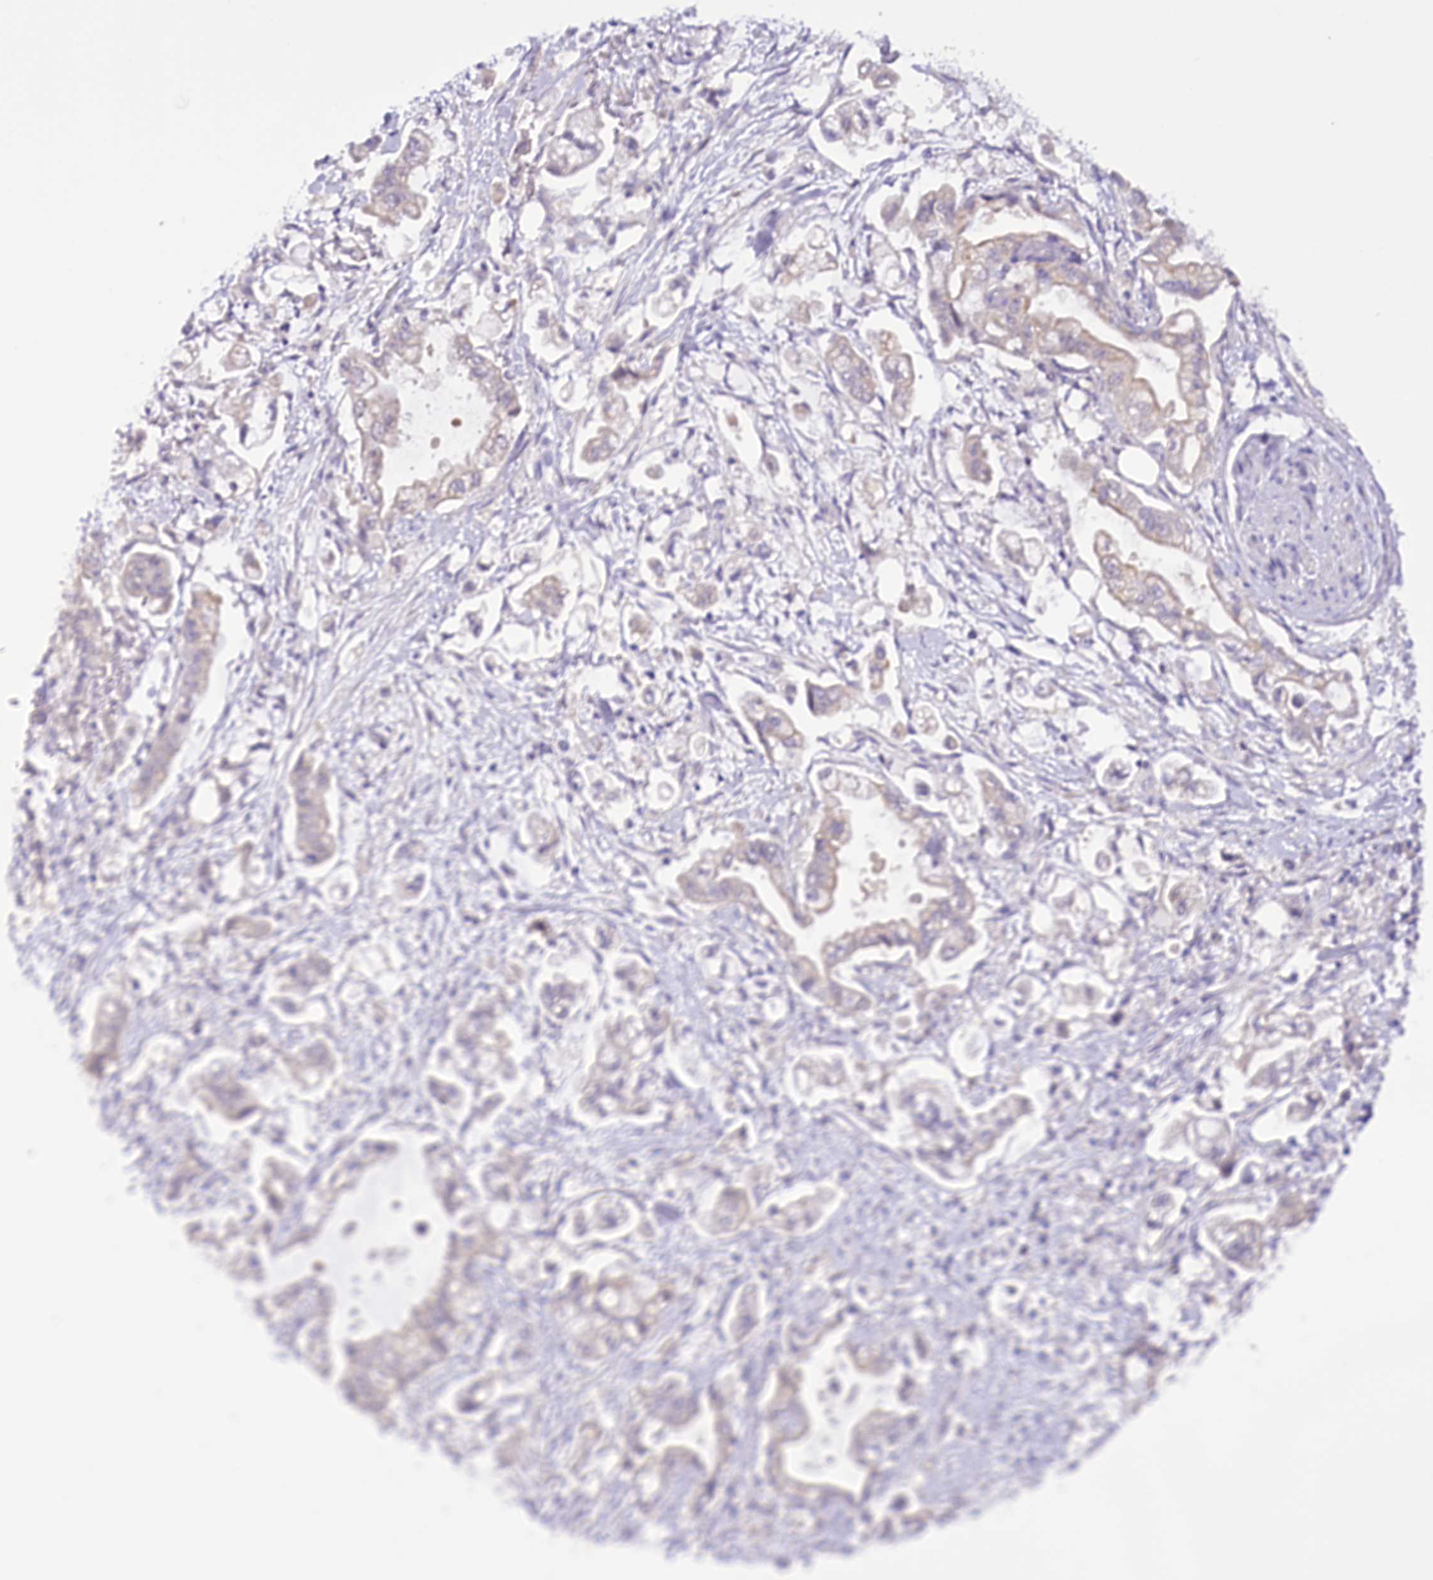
{"staining": {"intensity": "weak", "quantity": "<25%", "location": "cytoplasmic/membranous"}, "tissue": "stomach cancer", "cell_type": "Tumor cells", "image_type": "cancer", "snomed": [{"axis": "morphology", "description": "Adenocarcinoma, NOS"}, {"axis": "topography", "description": "Stomach"}], "caption": "DAB (3,3'-diaminobenzidine) immunohistochemical staining of human stomach adenocarcinoma reveals no significant expression in tumor cells.", "gene": "DCUN1D1", "patient": {"sex": "male", "age": 62}}